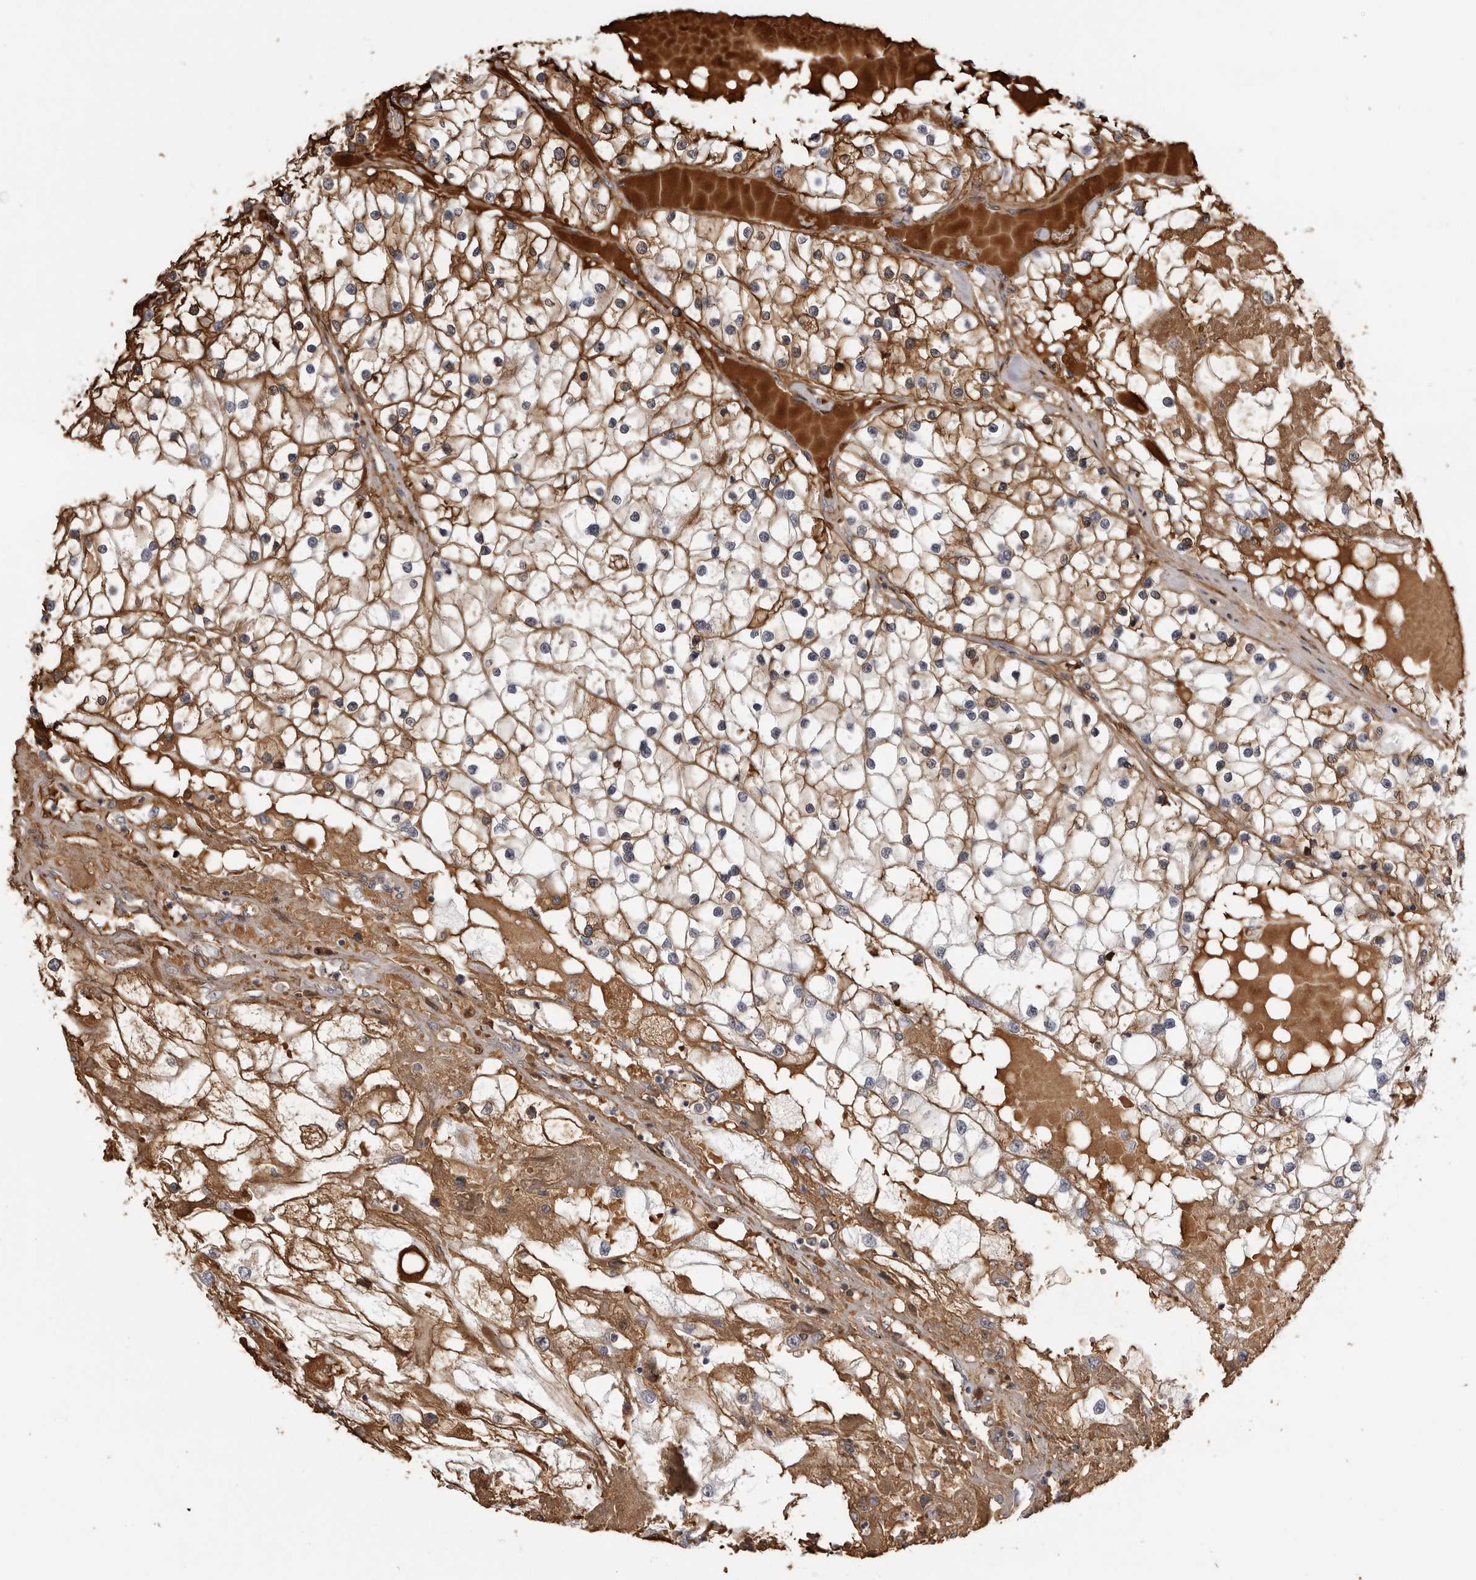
{"staining": {"intensity": "moderate", "quantity": ">75%", "location": "cytoplasmic/membranous"}, "tissue": "renal cancer", "cell_type": "Tumor cells", "image_type": "cancer", "snomed": [{"axis": "morphology", "description": "Adenocarcinoma, NOS"}, {"axis": "topography", "description": "Kidney"}], "caption": "This image reveals renal cancer (adenocarcinoma) stained with immunohistochemistry (IHC) to label a protein in brown. The cytoplasmic/membranous of tumor cells show moderate positivity for the protein. Nuclei are counter-stained blue.", "gene": "PLEKHF2", "patient": {"sex": "male", "age": 68}}